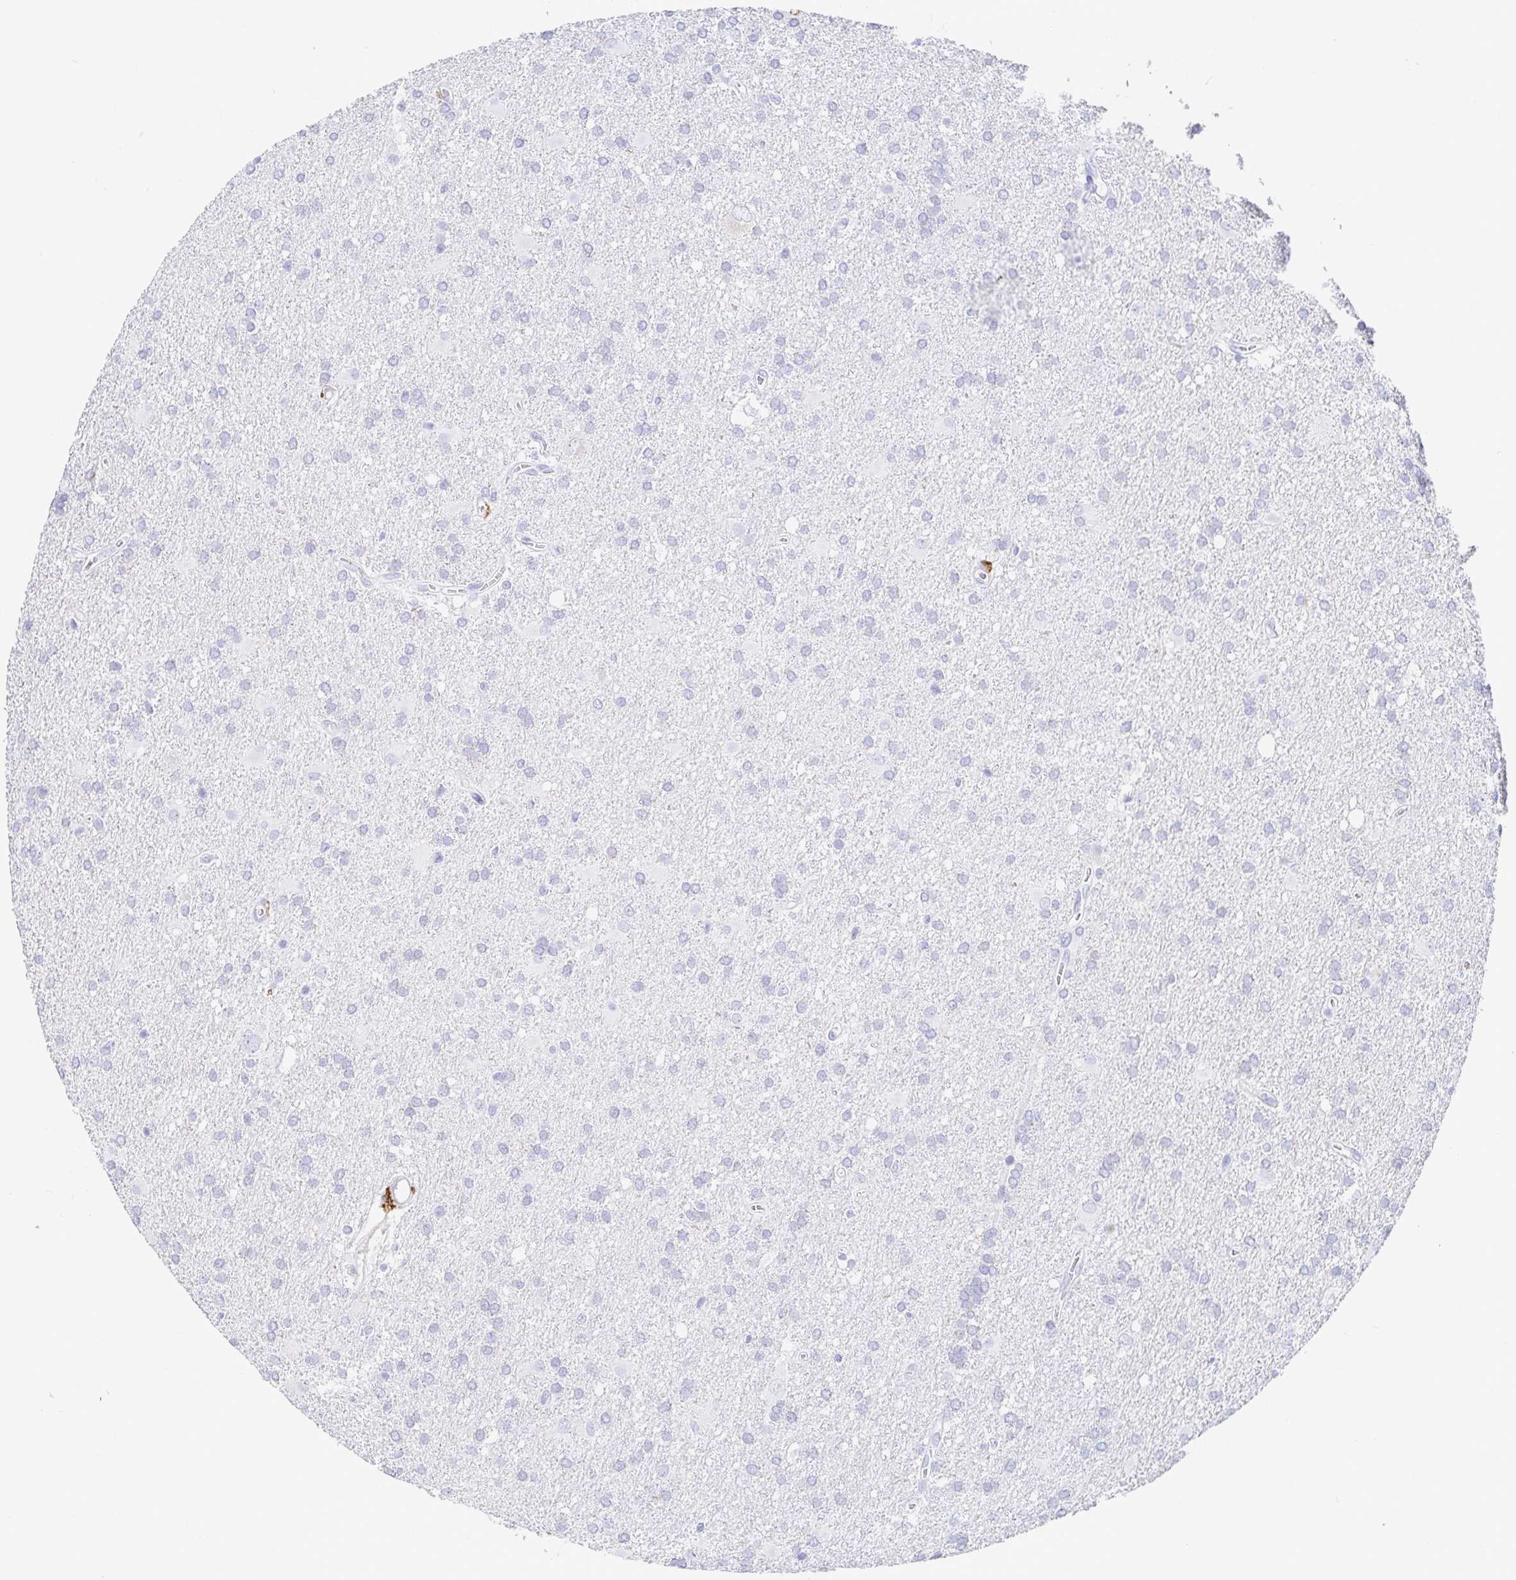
{"staining": {"intensity": "negative", "quantity": "none", "location": "none"}, "tissue": "glioma", "cell_type": "Tumor cells", "image_type": "cancer", "snomed": [{"axis": "morphology", "description": "Glioma, malignant, Low grade"}, {"axis": "topography", "description": "Brain"}], "caption": "There is no significant staining in tumor cells of glioma.", "gene": "OR2A4", "patient": {"sex": "male", "age": 66}}